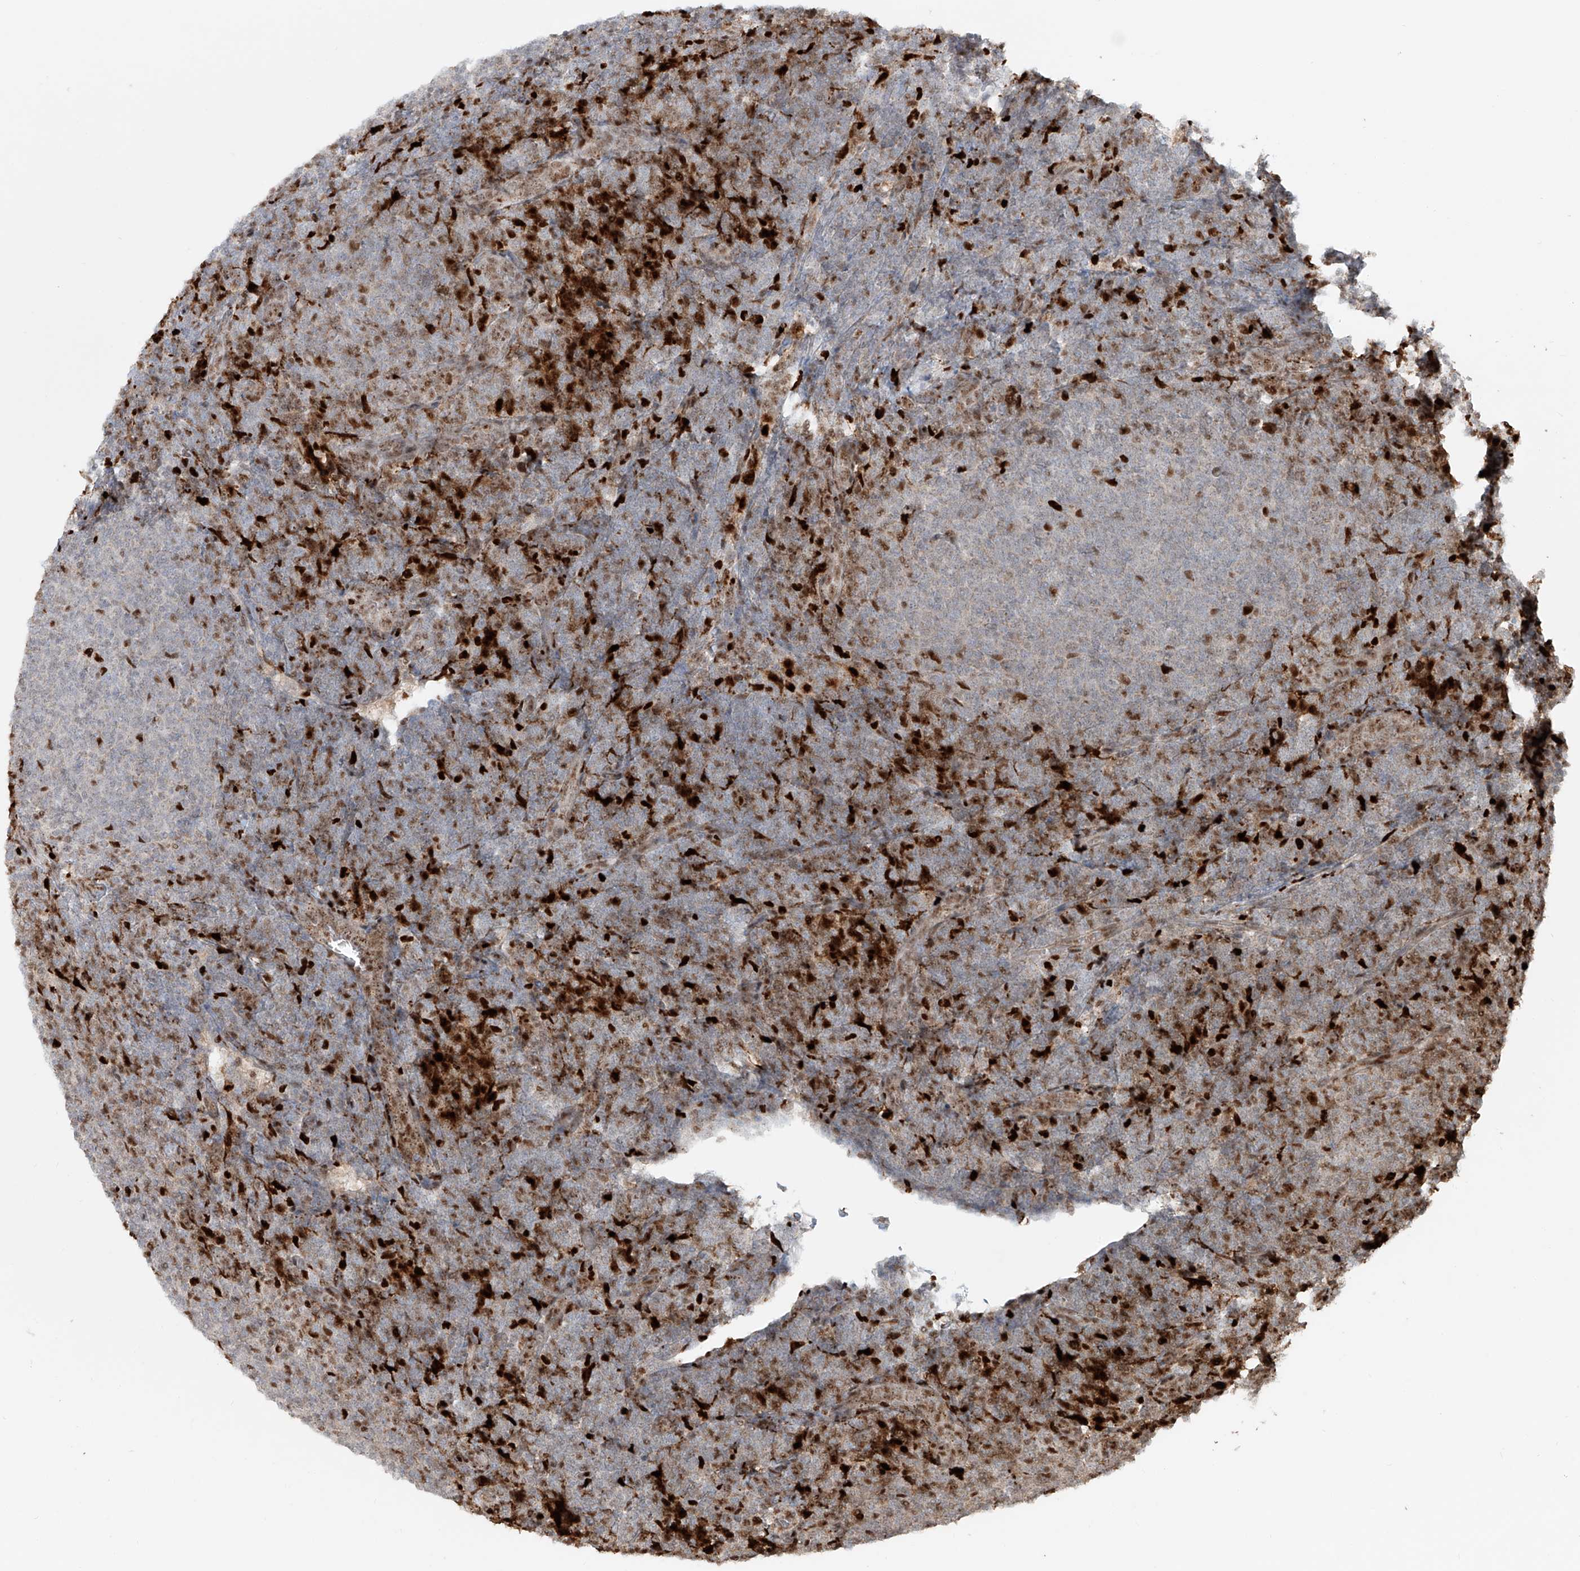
{"staining": {"intensity": "negative", "quantity": "none", "location": "none"}, "tissue": "lymphoma", "cell_type": "Tumor cells", "image_type": "cancer", "snomed": [{"axis": "morphology", "description": "Malignant lymphoma, non-Hodgkin's type, Low grade"}, {"axis": "topography", "description": "Lymph node"}], "caption": "This is an immunohistochemistry histopathology image of human malignant lymphoma, non-Hodgkin's type (low-grade). There is no expression in tumor cells.", "gene": "DZIP1L", "patient": {"sex": "male", "age": 66}}